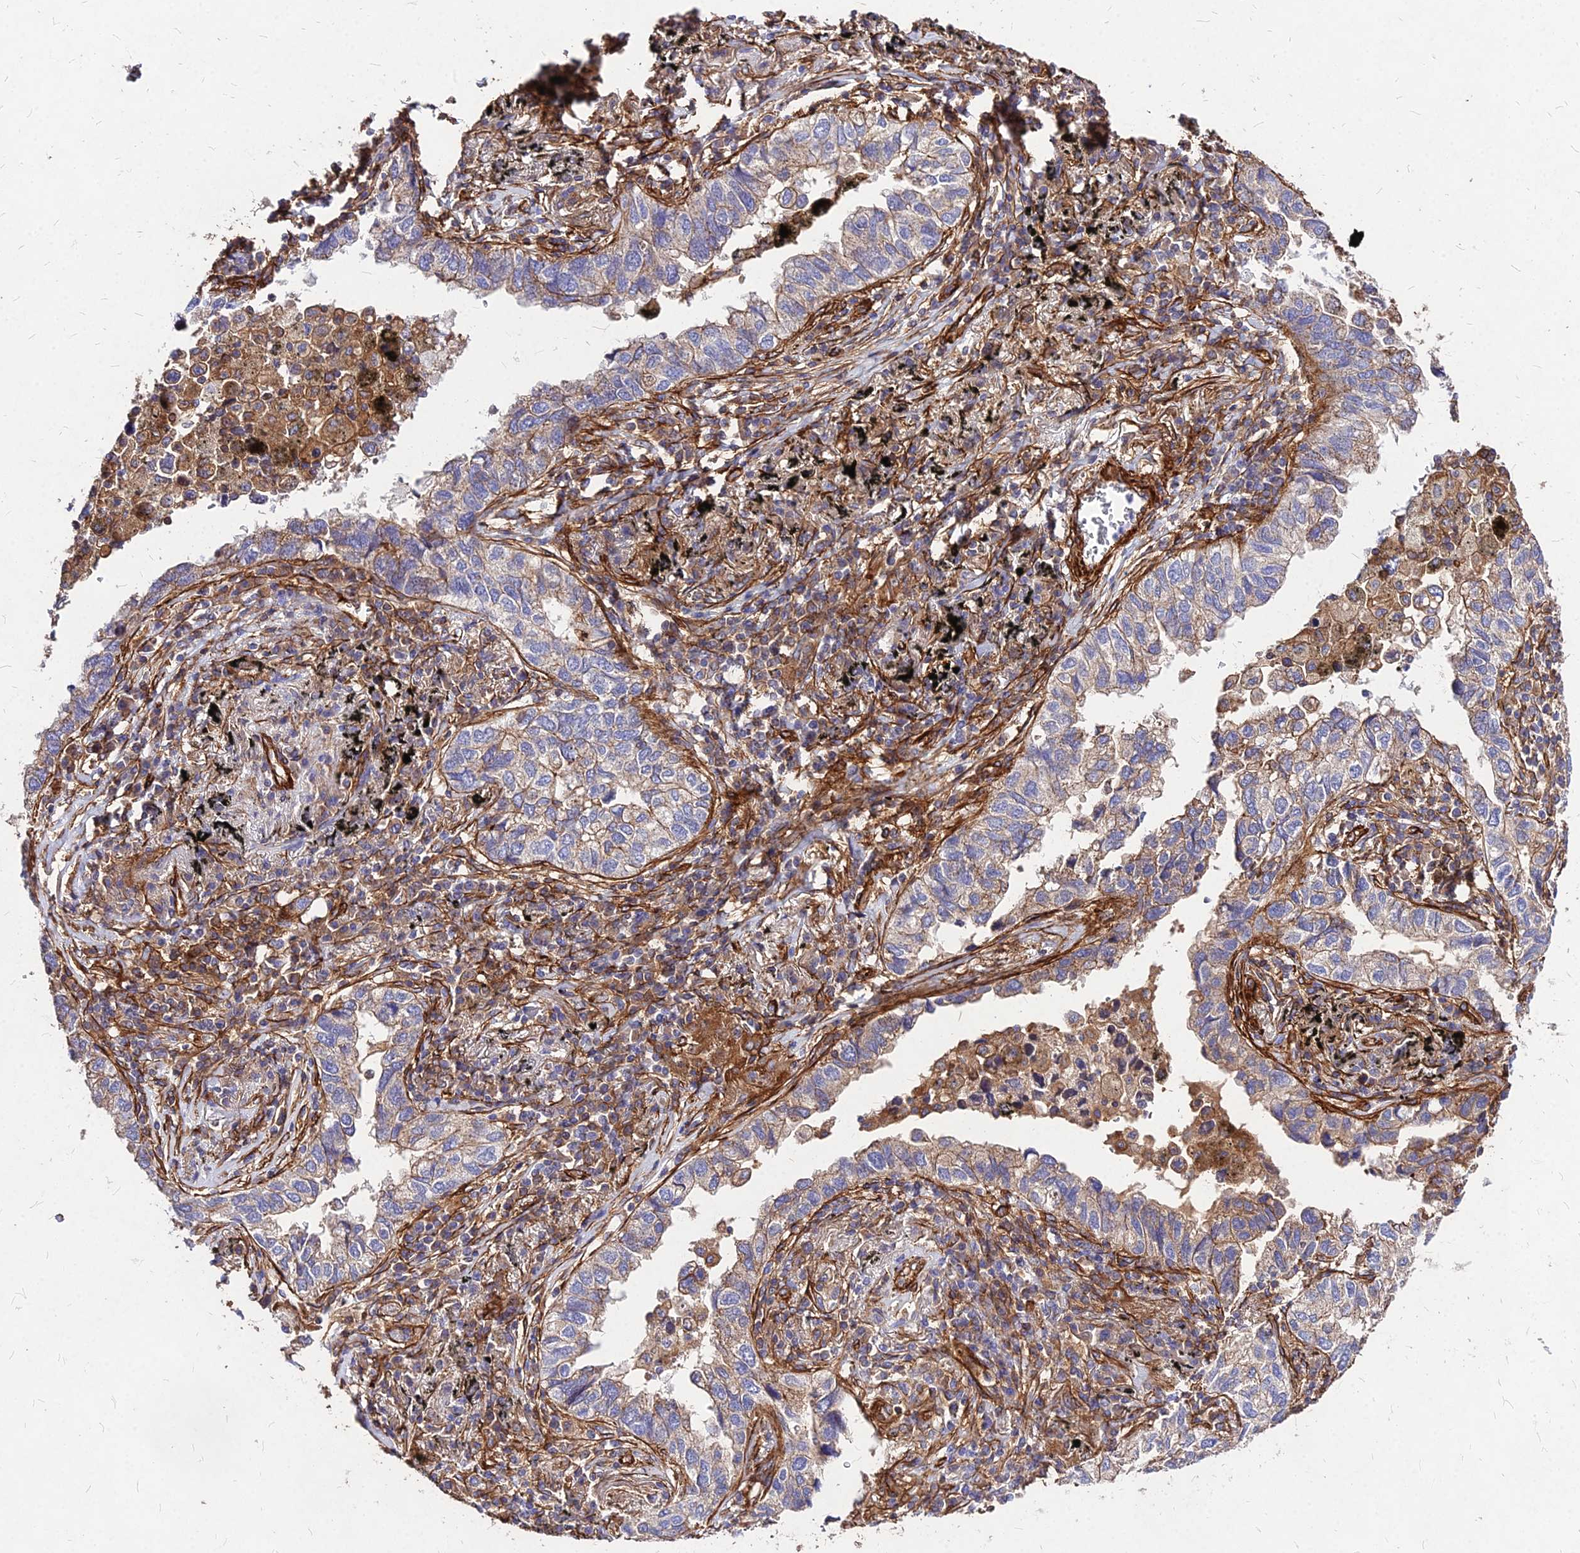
{"staining": {"intensity": "weak", "quantity": "<25%", "location": "cytoplasmic/membranous"}, "tissue": "lung cancer", "cell_type": "Tumor cells", "image_type": "cancer", "snomed": [{"axis": "morphology", "description": "Adenocarcinoma, NOS"}, {"axis": "topography", "description": "Lung"}], "caption": "Histopathology image shows no significant protein positivity in tumor cells of lung cancer (adenocarcinoma).", "gene": "EFCC1", "patient": {"sex": "male", "age": 65}}